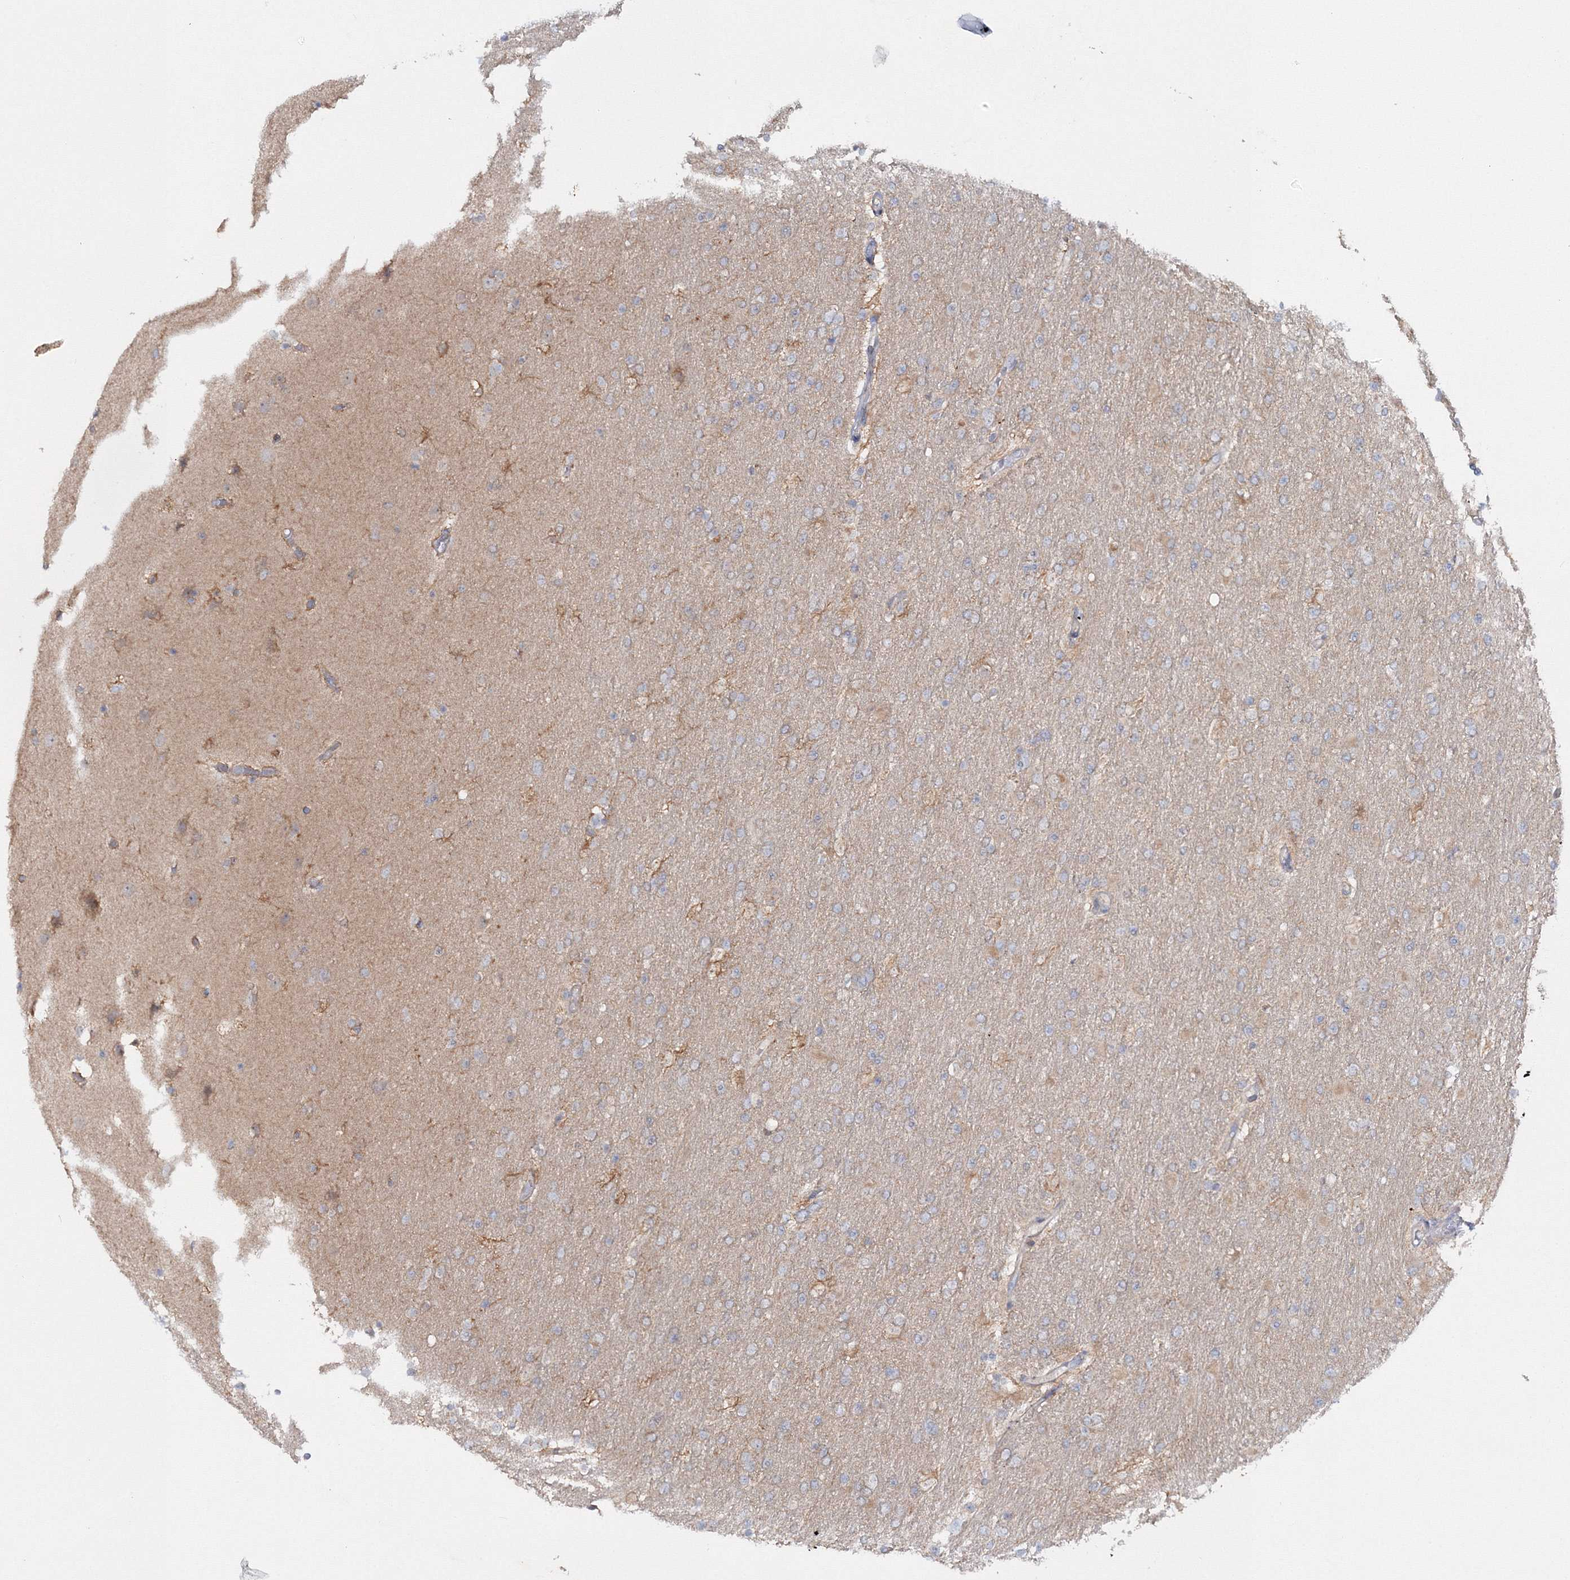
{"staining": {"intensity": "moderate", "quantity": "<25%", "location": "cytoplasmic/membranous"}, "tissue": "glioma", "cell_type": "Tumor cells", "image_type": "cancer", "snomed": [{"axis": "morphology", "description": "Glioma, malignant, High grade"}, {"axis": "topography", "description": "Cerebral cortex"}], "caption": "Immunohistochemical staining of human glioma exhibits low levels of moderate cytoplasmic/membranous positivity in about <25% of tumor cells.", "gene": "IPMK", "patient": {"sex": "female", "age": 36}}